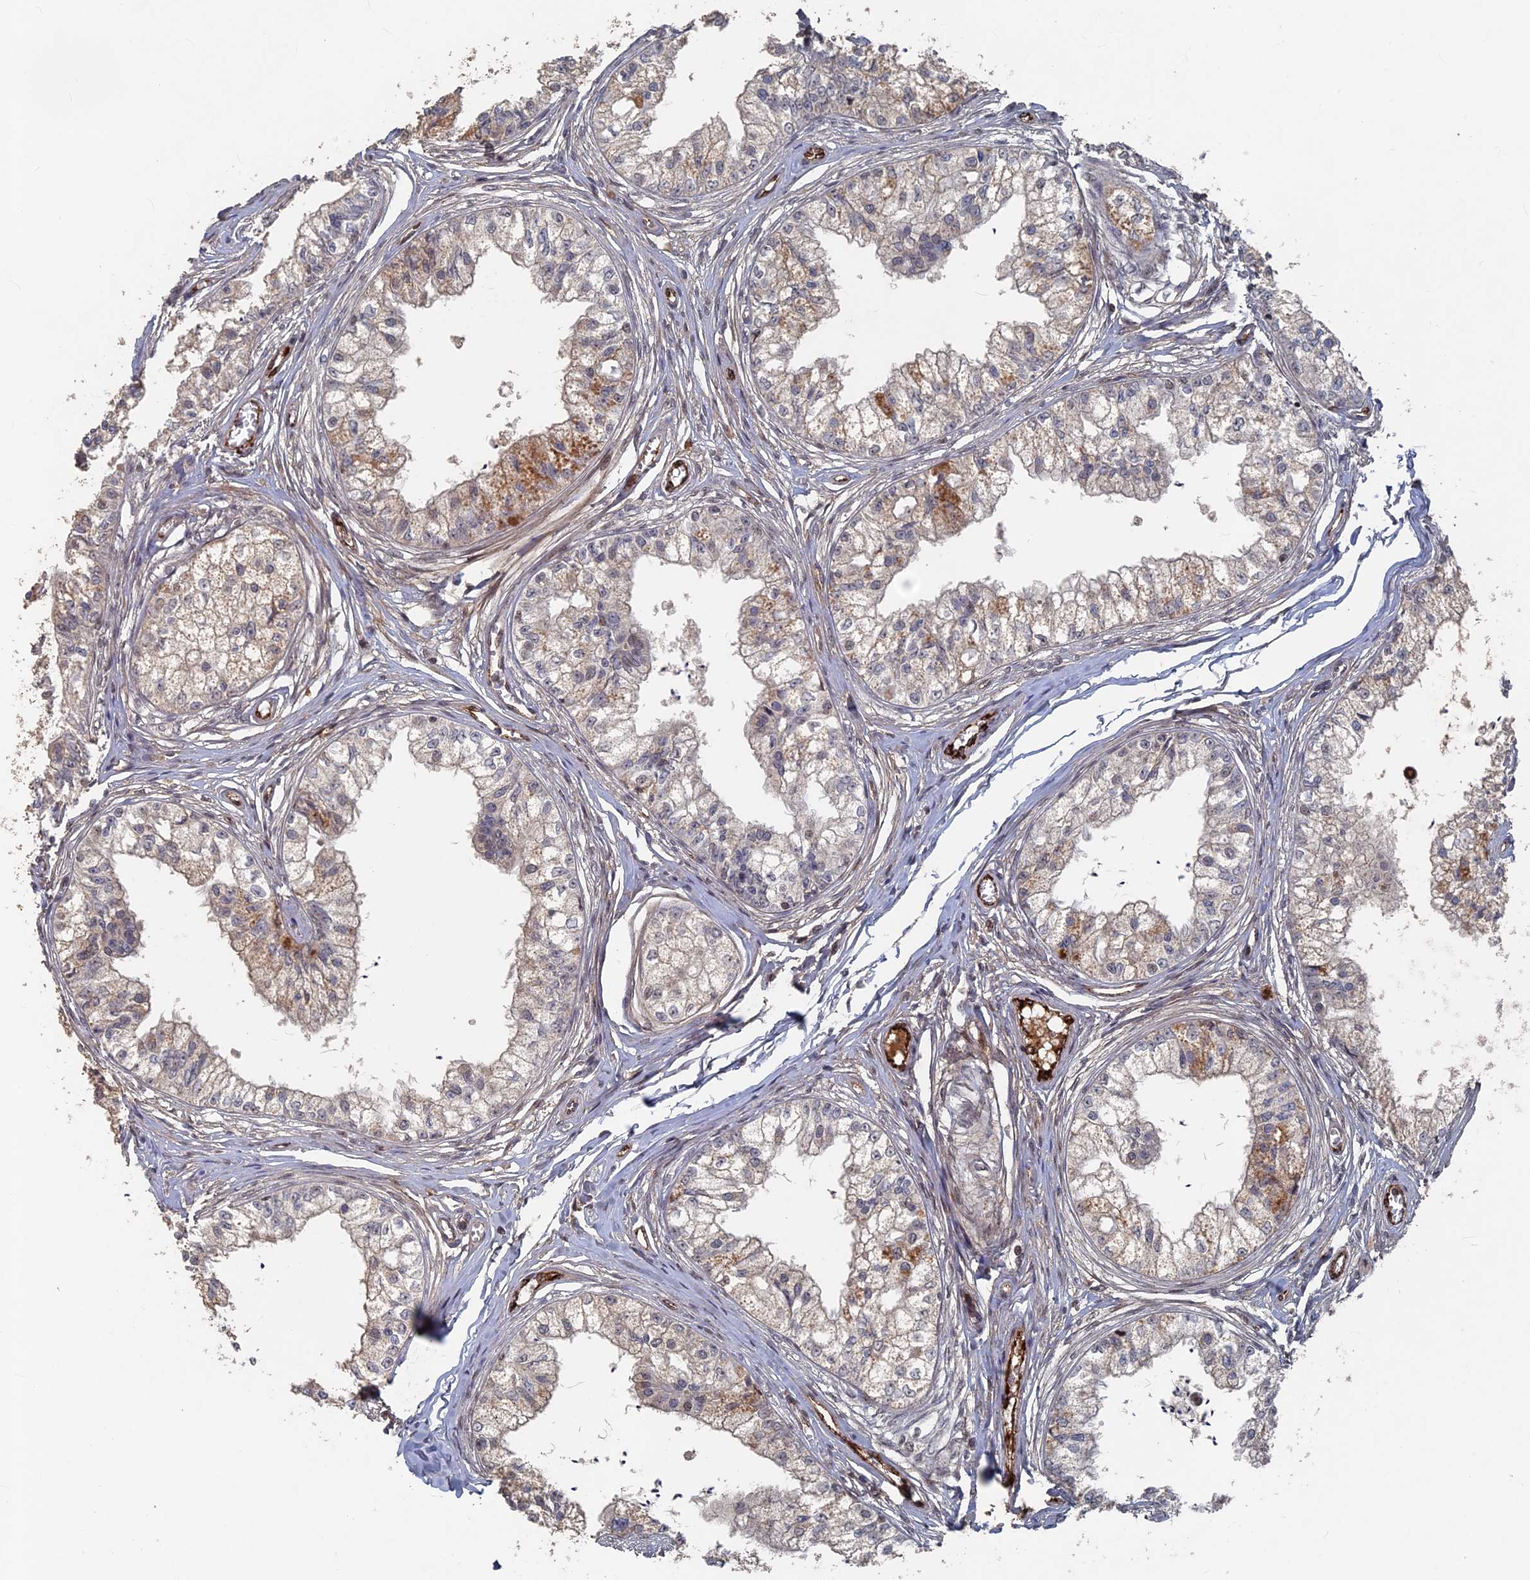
{"staining": {"intensity": "strong", "quantity": "25%-75%", "location": "cytoplasmic/membranous,nuclear"}, "tissue": "epididymis", "cell_type": "Glandular cells", "image_type": "normal", "snomed": [{"axis": "morphology", "description": "Normal tissue, NOS"}, {"axis": "topography", "description": "Epididymis"}], "caption": "This image shows immunohistochemistry staining of unremarkable human epididymis, with high strong cytoplasmic/membranous,nuclear staining in about 25%-75% of glandular cells.", "gene": "SH3D21", "patient": {"sex": "male", "age": 79}}